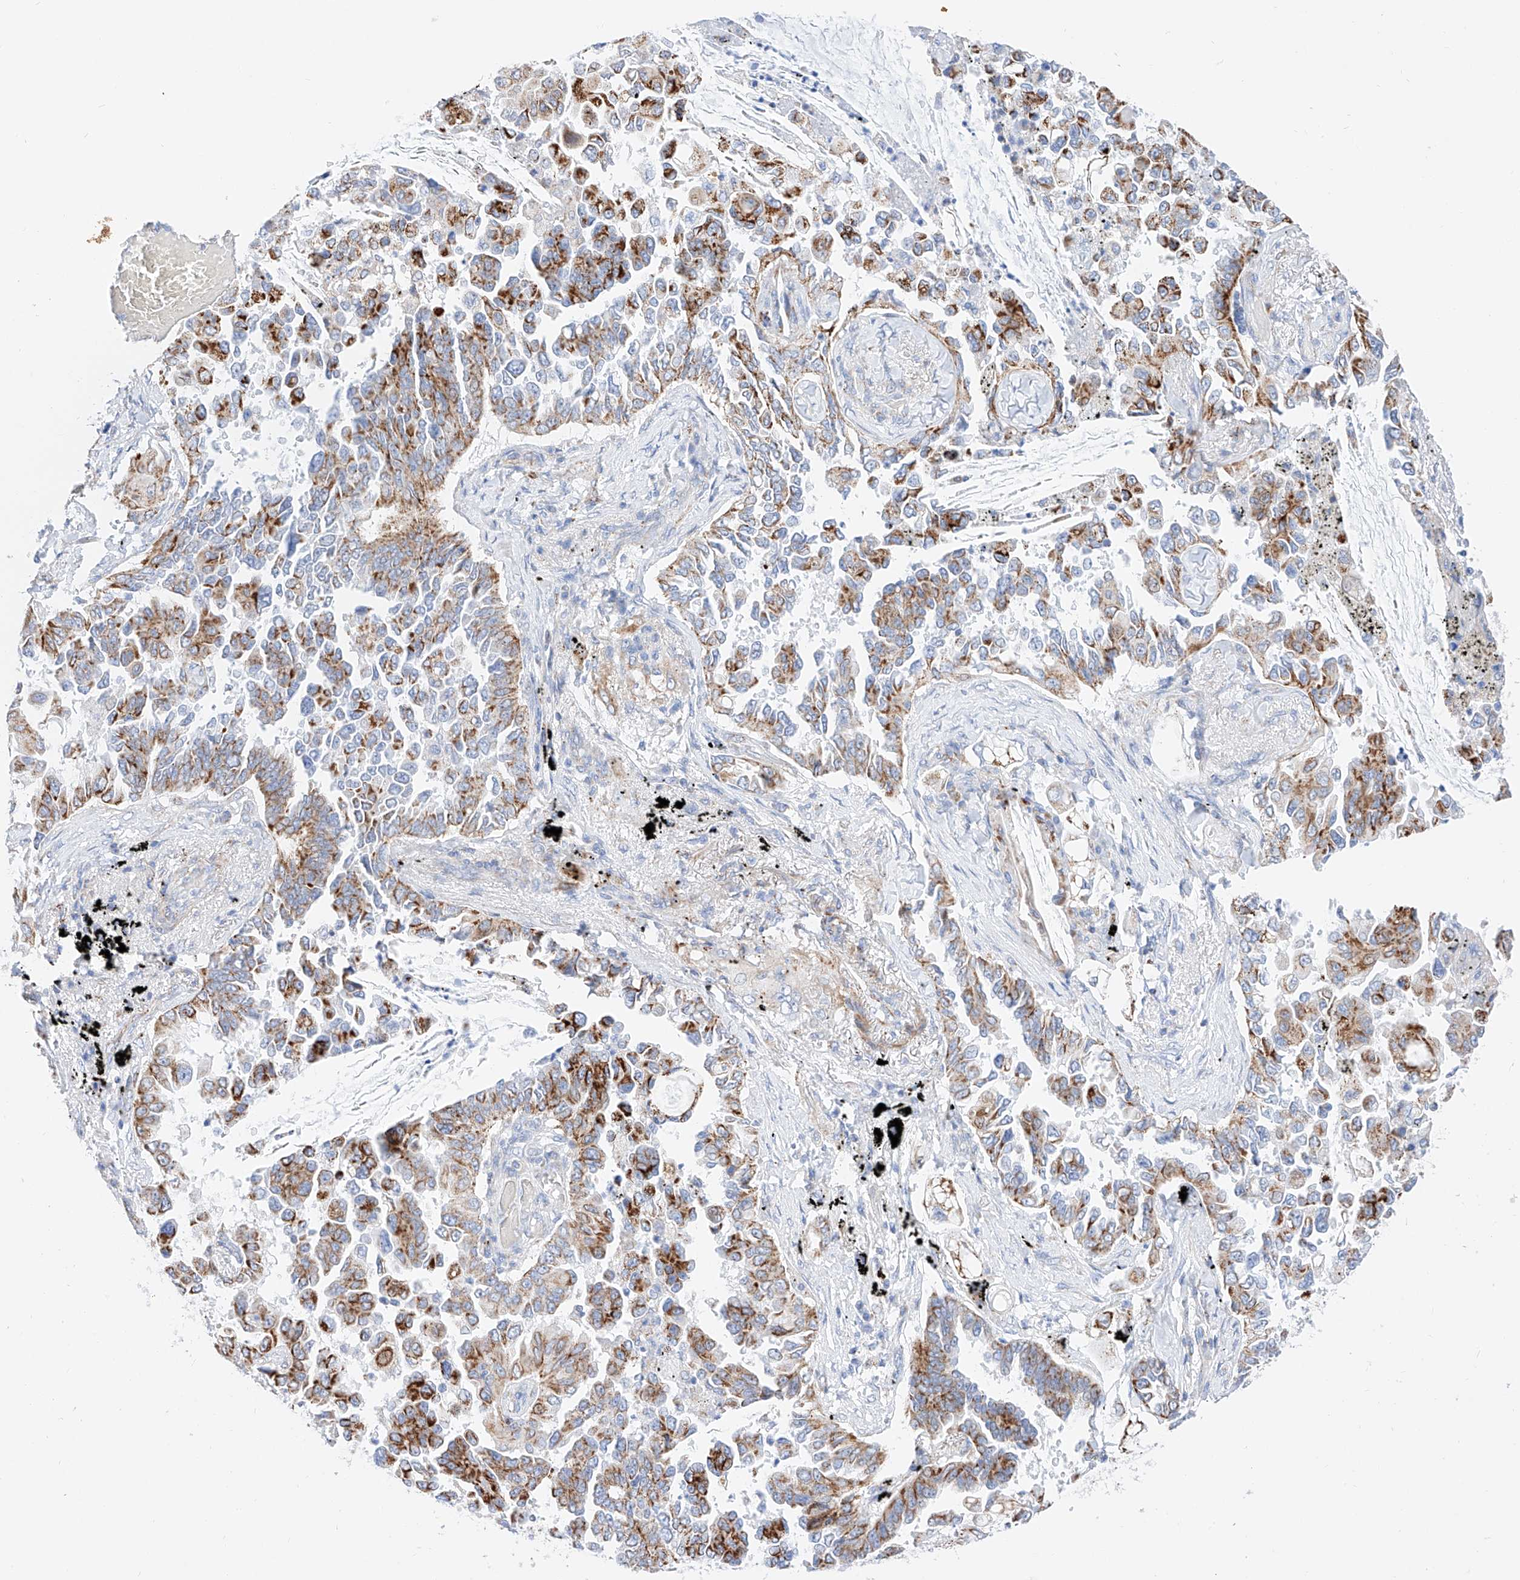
{"staining": {"intensity": "moderate", "quantity": ">75%", "location": "cytoplasmic/membranous"}, "tissue": "lung cancer", "cell_type": "Tumor cells", "image_type": "cancer", "snomed": [{"axis": "morphology", "description": "Adenocarcinoma, NOS"}, {"axis": "topography", "description": "Lung"}], "caption": "A brown stain highlights moderate cytoplasmic/membranous expression of a protein in human lung cancer (adenocarcinoma) tumor cells.", "gene": "C6orf62", "patient": {"sex": "female", "age": 67}}